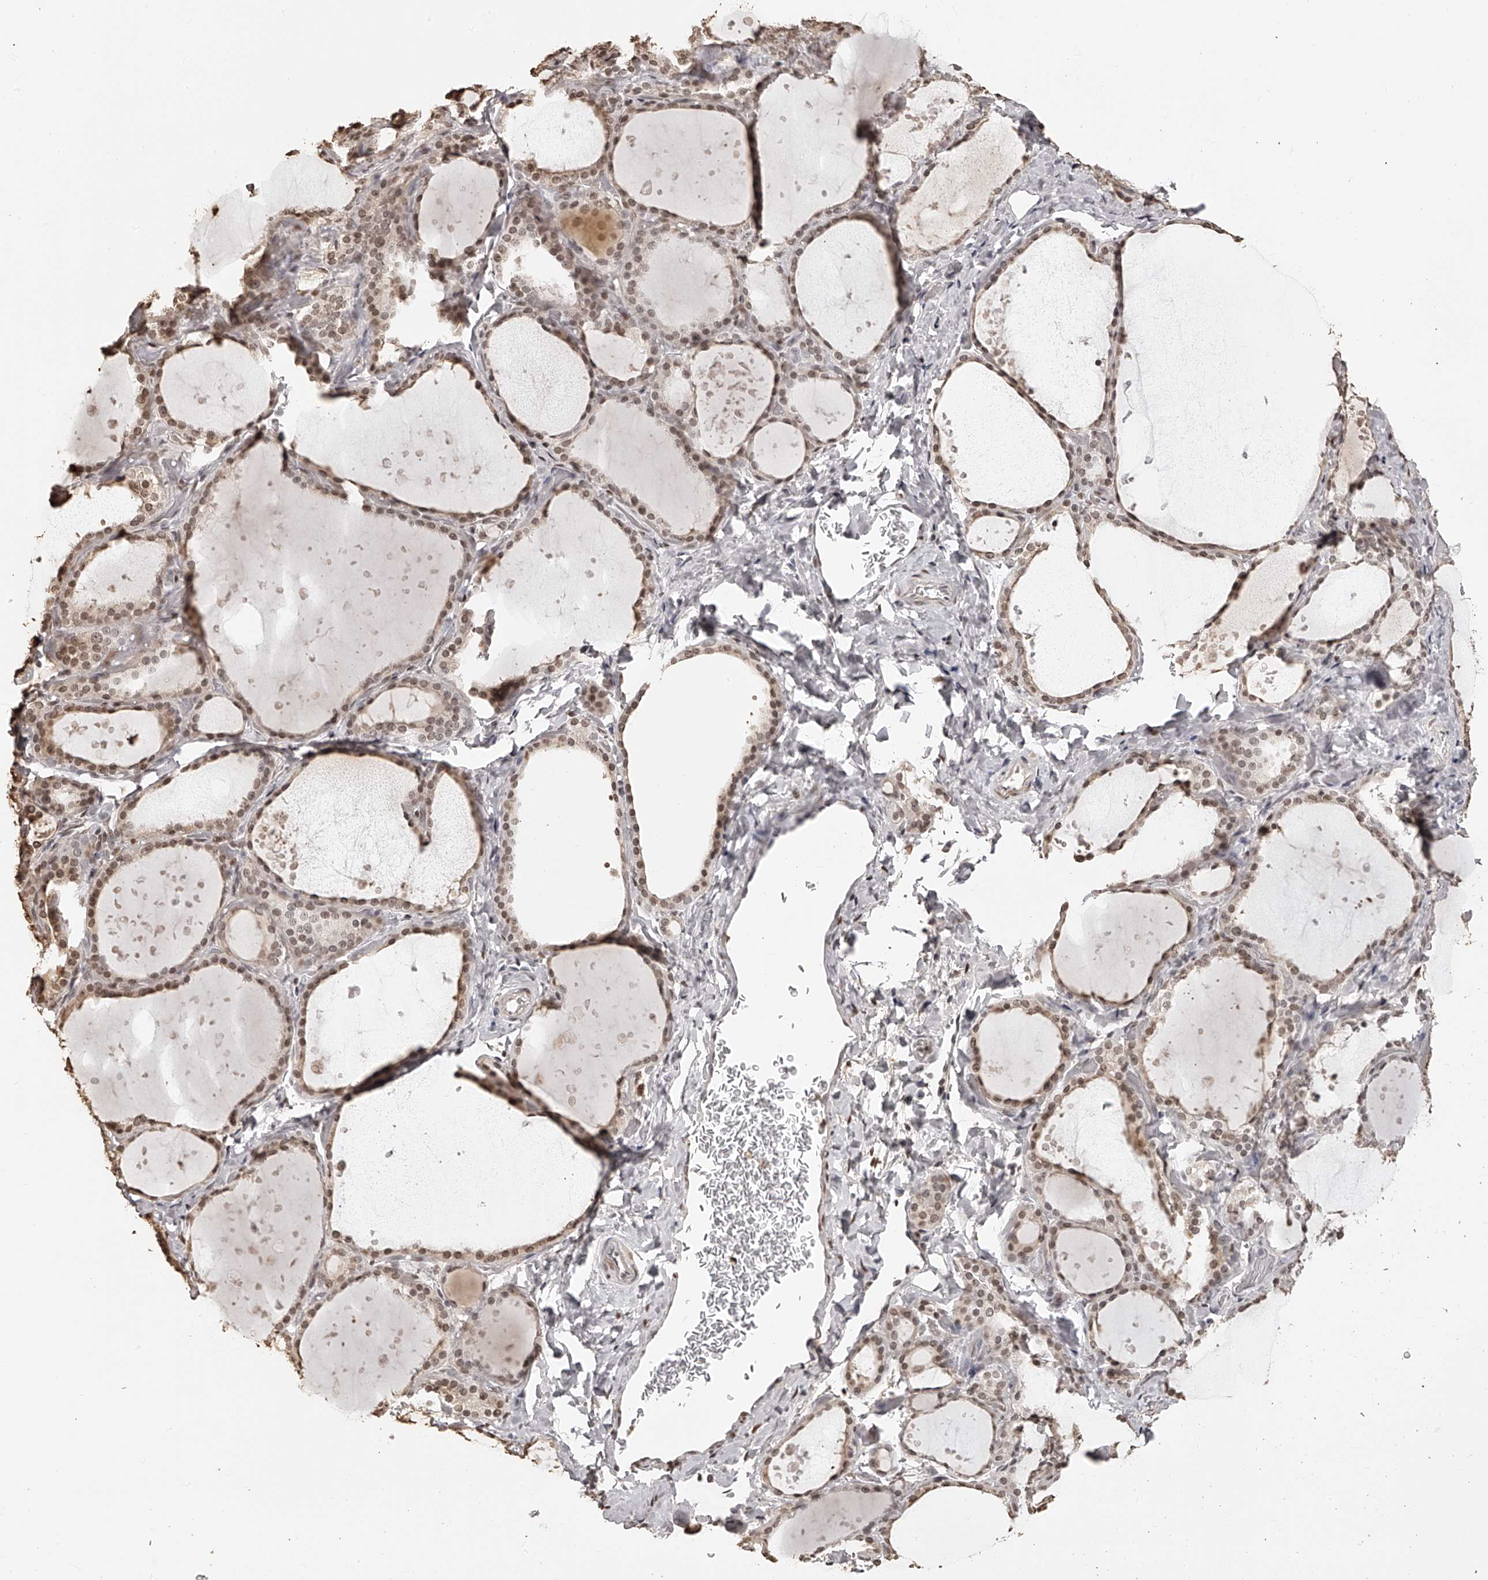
{"staining": {"intensity": "moderate", "quantity": ">75%", "location": "nuclear"}, "tissue": "thyroid gland", "cell_type": "Glandular cells", "image_type": "normal", "snomed": [{"axis": "morphology", "description": "Normal tissue, NOS"}, {"axis": "topography", "description": "Thyroid gland"}], "caption": "Immunohistochemistry (IHC) image of benign thyroid gland: thyroid gland stained using immunohistochemistry (IHC) shows medium levels of moderate protein expression localized specifically in the nuclear of glandular cells, appearing as a nuclear brown color.", "gene": "ZNF503", "patient": {"sex": "female", "age": 44}}